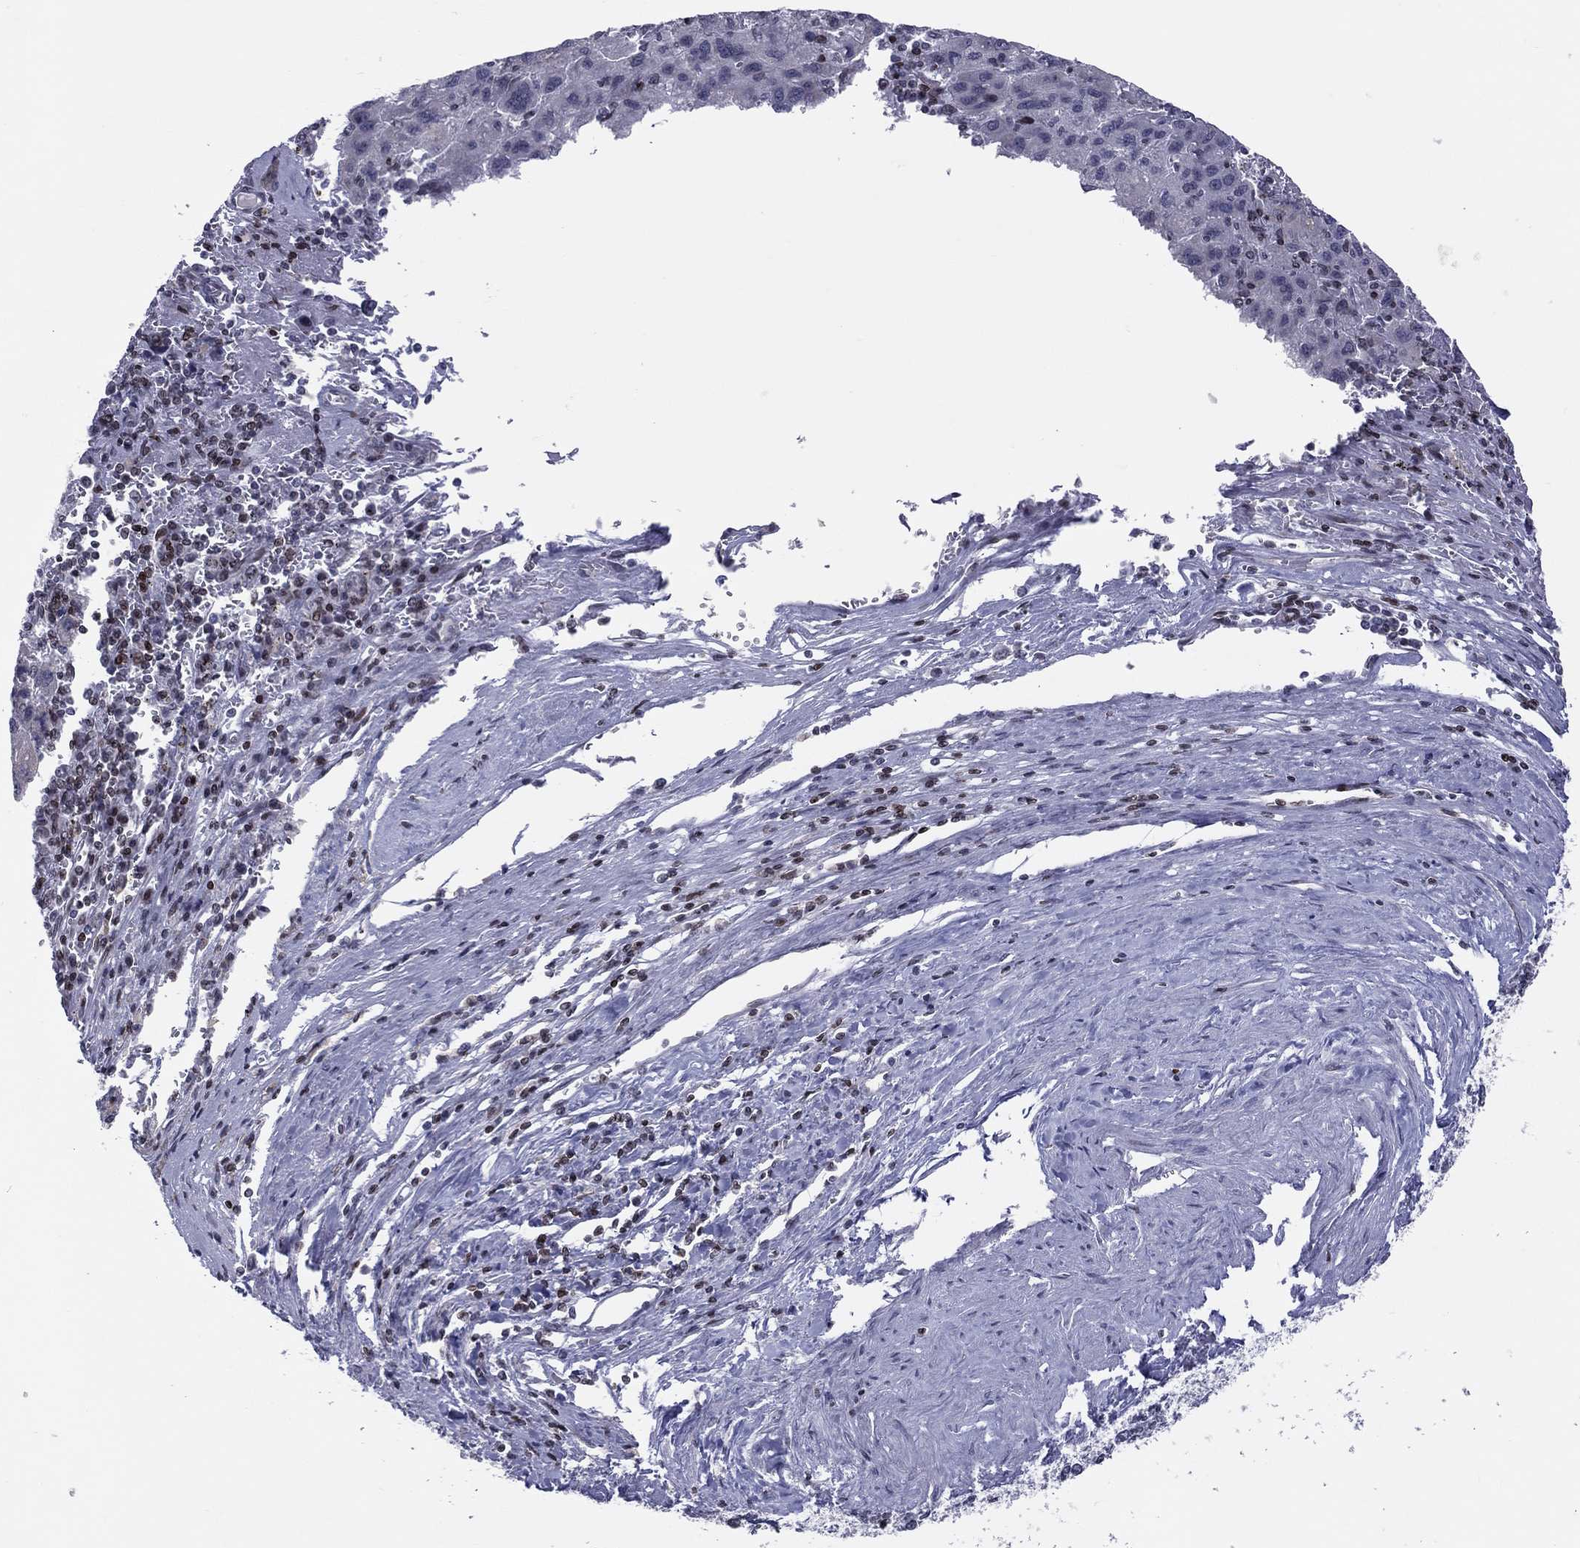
{"staining": {"intensity": "negative", "quantity": "none", "location": "none"}, "tissue": "liver cancer", "cell_type": "Tumor cells", "image_type": "cancer", "snomed": [{"axis": "morphology", "description": "Carcinoma, Hepatocellular, NOS"}, {"axis": "topography", "description": "Liver"}], "caption": "Tumor cells are negative for brown protein staining in liver cancer.", "gene": "DBF4B", "patient": {"sex": "female", "age": 77}}